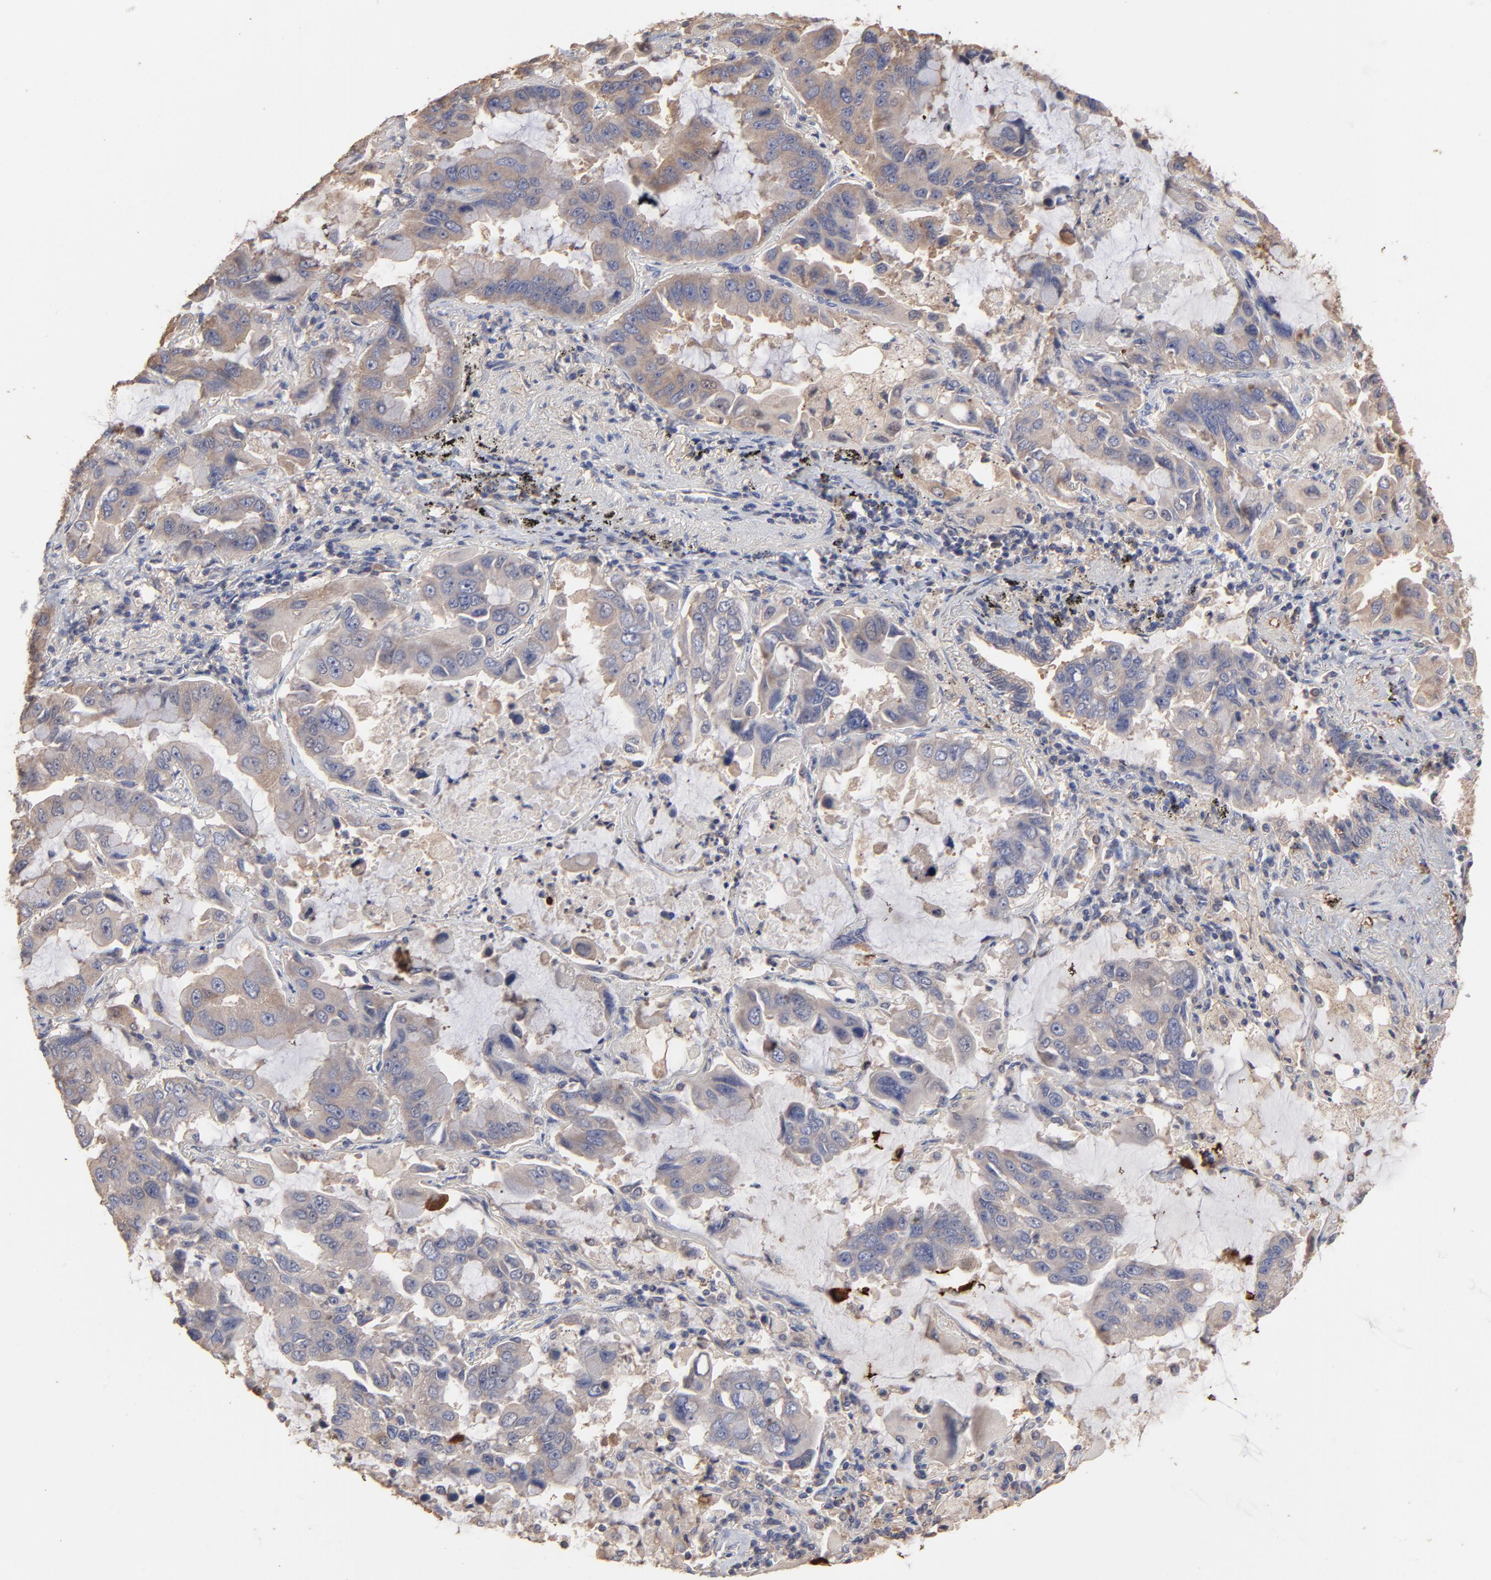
{"staining": {"intensity": "moderate", "quantity": ">75%", "location": "cytoplasmic/membranous"}, "tissue": "lung cancer", "cell_type": "Tumor cells", "image_type": "cancer", "snomed": [{"axis": "morphology", "description": "Adenocarcinoma, NOS"}, {"axis": "topography", "description": "Lung"}], "caption": "Tumor cells exhibit moderate cytoplasmic/membranous staining in approximately >75% of cells in adenocarcinoma (lung).", "gene": "TANGO2", "patient": {"sex": "male", "age": 64}}